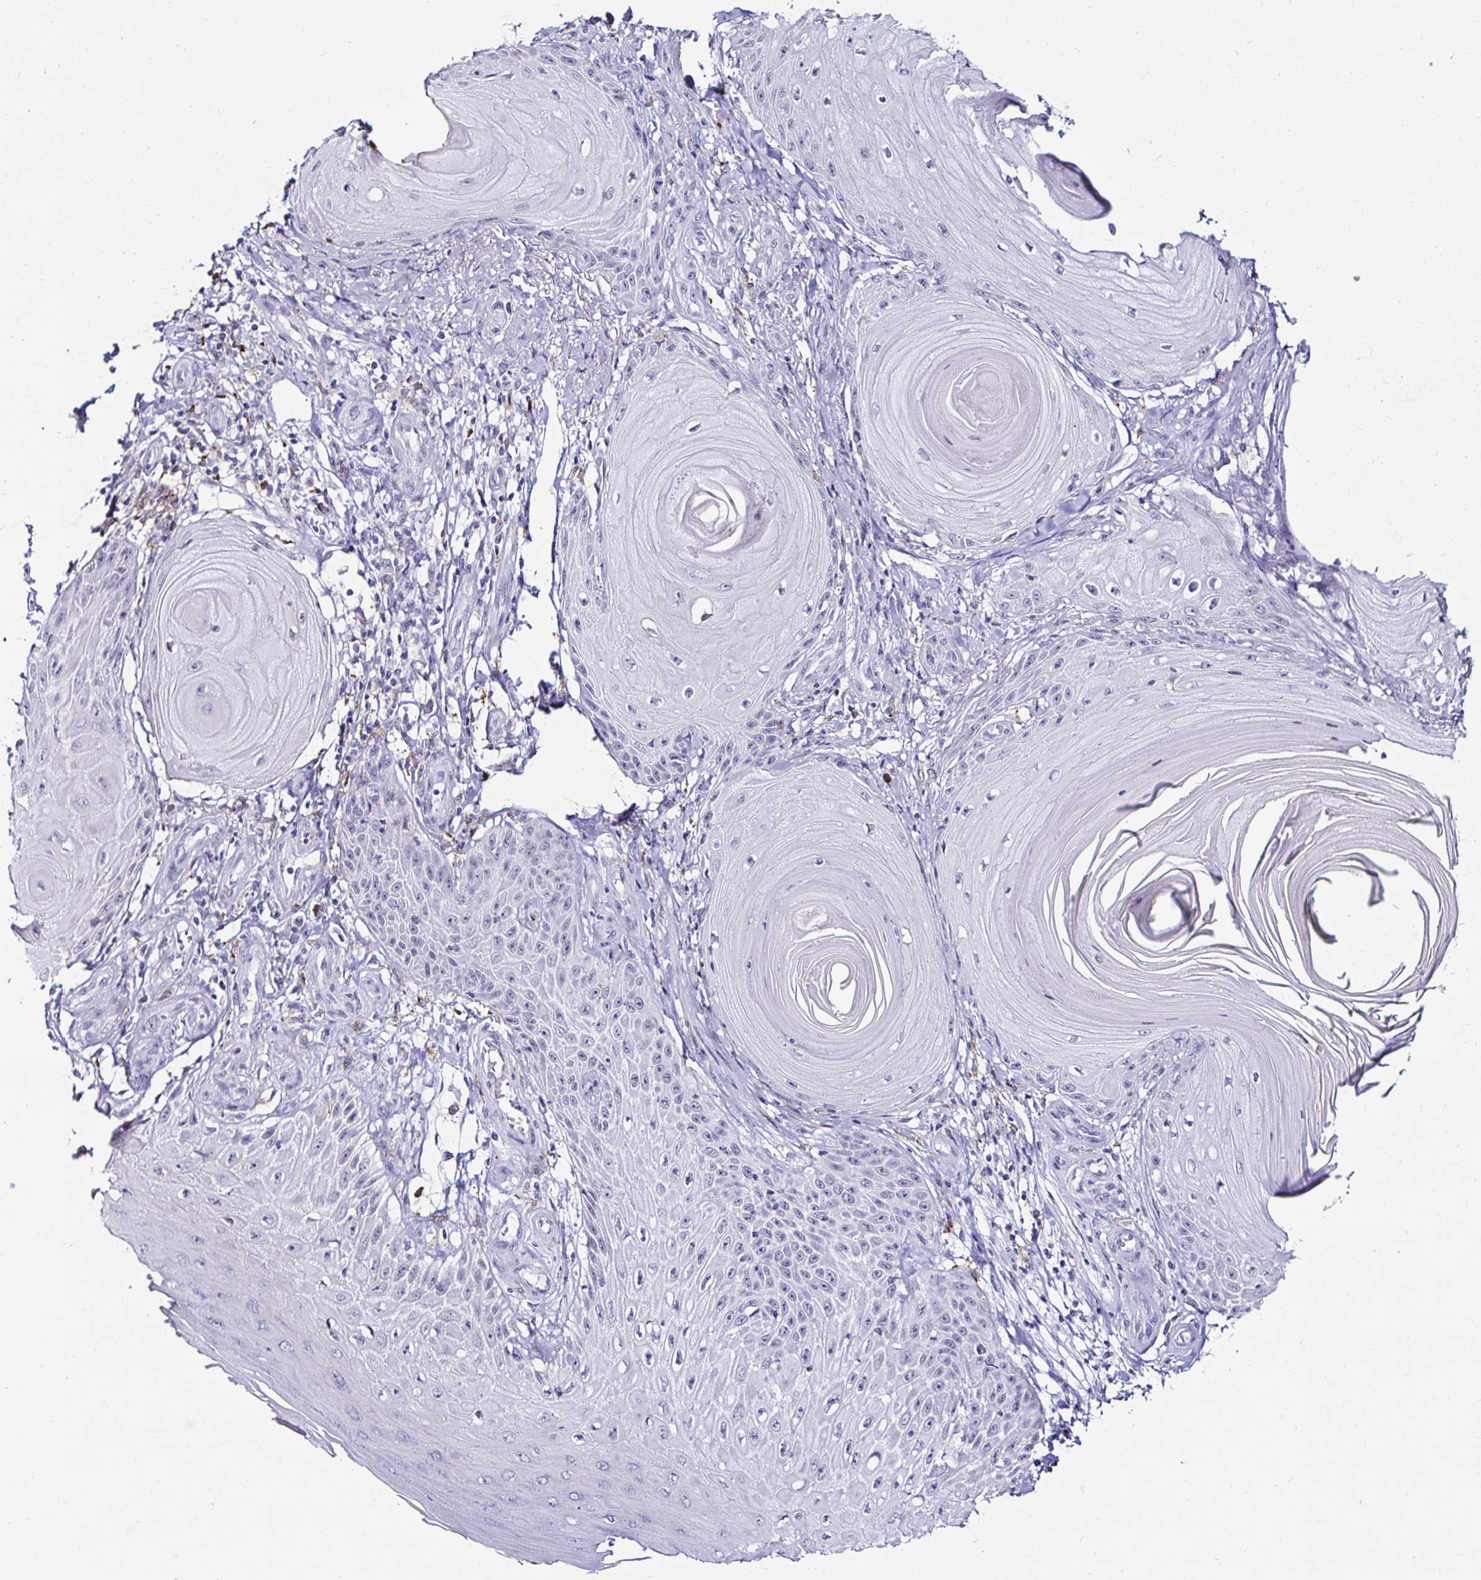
{"staining": {"intensity": "negative", "quantity": "none", "location": "none"}, "tissue": "skin cancer", "cell_type": "Tumor cells", "image_type": "cancer", "snomed": [{"axis": "morphology", "description": "Squamous cell carcinoma, NOS"}, {"axis": "topography", "description": "Skin"}], "caption": "Human skin squamous cell carcinoma stained for a protein using immunohistochemistry (IHC) displays no expression in tumor cells.", "gene": "CYBB", "patient": {"sex": "female", "age": 77}}